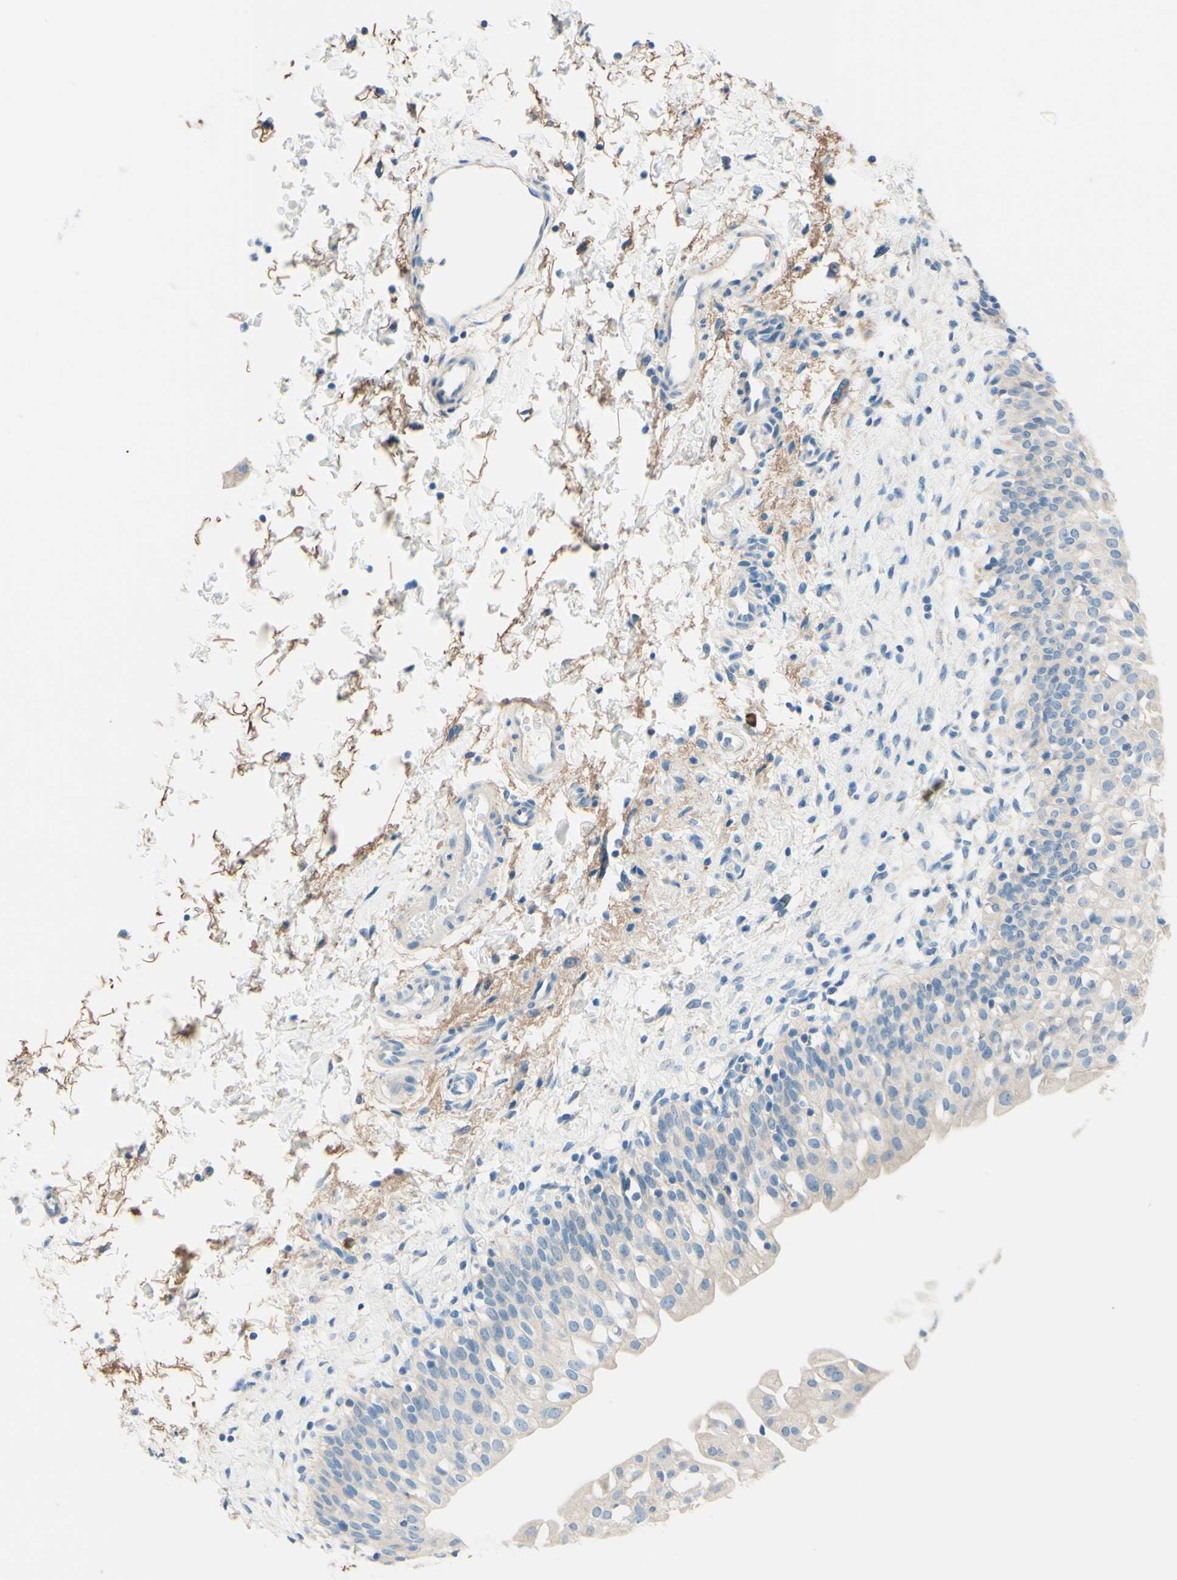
{"staining": {"intensity": "weak", "quantity": "25%-75%", "location": "cytoplasmic/membranous"}, "tissue": "urinary bladder", "cell_type": "Urothelial cells", "image_type": "normal", "snomed": [{"axis": "morphology", "description": "Normal tissue, NOS"}, {"axis": "topography", "description": "Urinary bladder"}], "caption": "Protein staining exhibits weak cytoplasmic/membranous staining in approximately 25%-75% of urothelial cells in normal urinary bladder. (DAB (3,3'-diaminobenzidine) = brown stain, brightfield microscopy at high magnification).", "gene": "PASD1", "patient": {"sex": "male", "age": 55}}